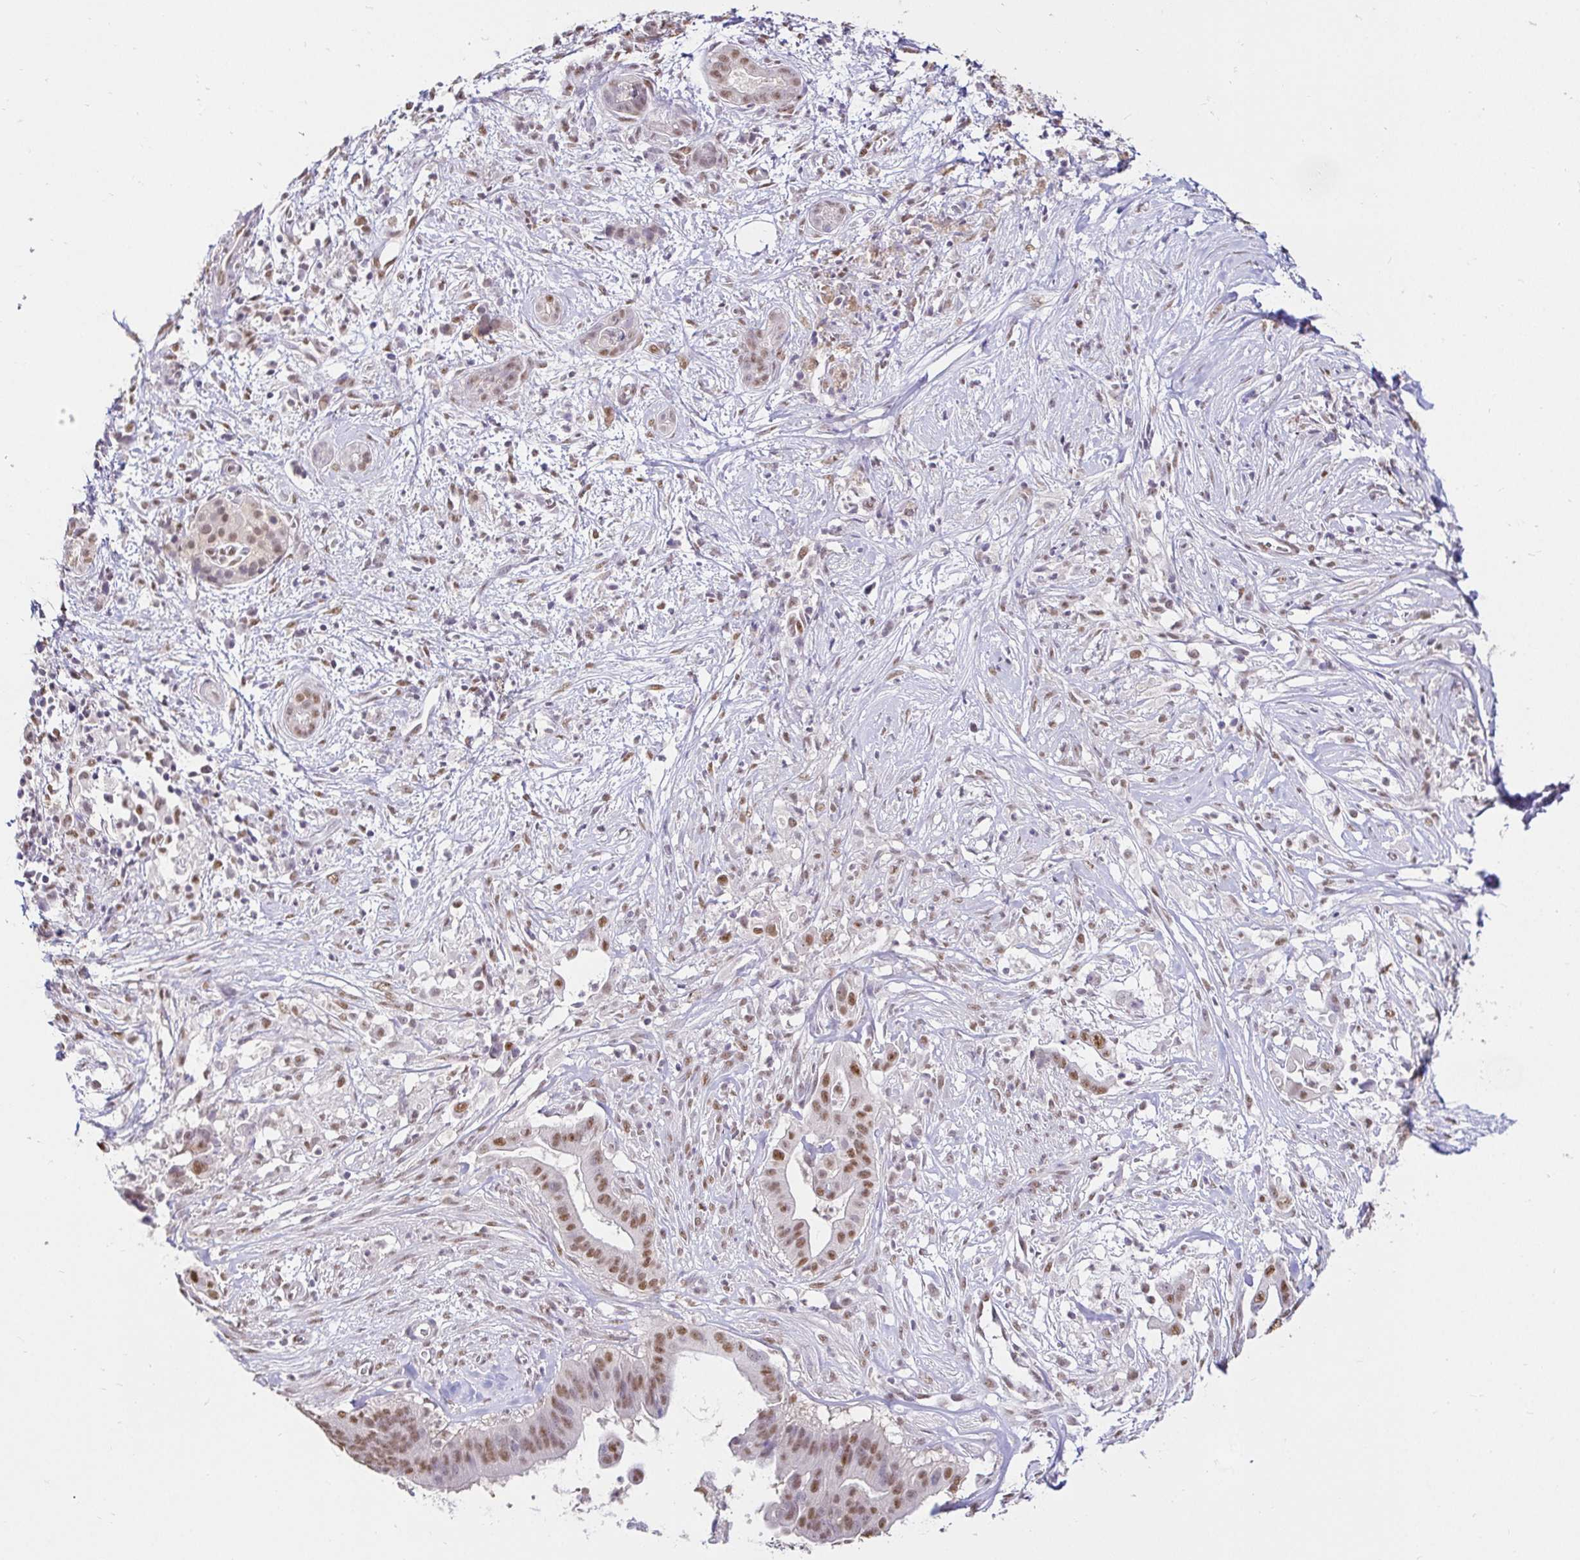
{"staining": {"intensity": "moderate", "quantity": ">75%", "location": "nuclear"}, "tissue": "pancreatic cancer", "cell_type": "Tumor cells", "image_type": "cancer", "snomed": [{"axis": "morphology", "description": "Adenocarcinoma, NOS"}, {"axis": "topography", "description": "Pancreas"}], "caption": "Immunohistochemistry (IHC) of pancreatic cancer displays medium levels of moderate nuclear positivity in approximately >75% of tumor cells.", "gene": "RIMS4", "patient": {"sex": "male", "age": 61}}